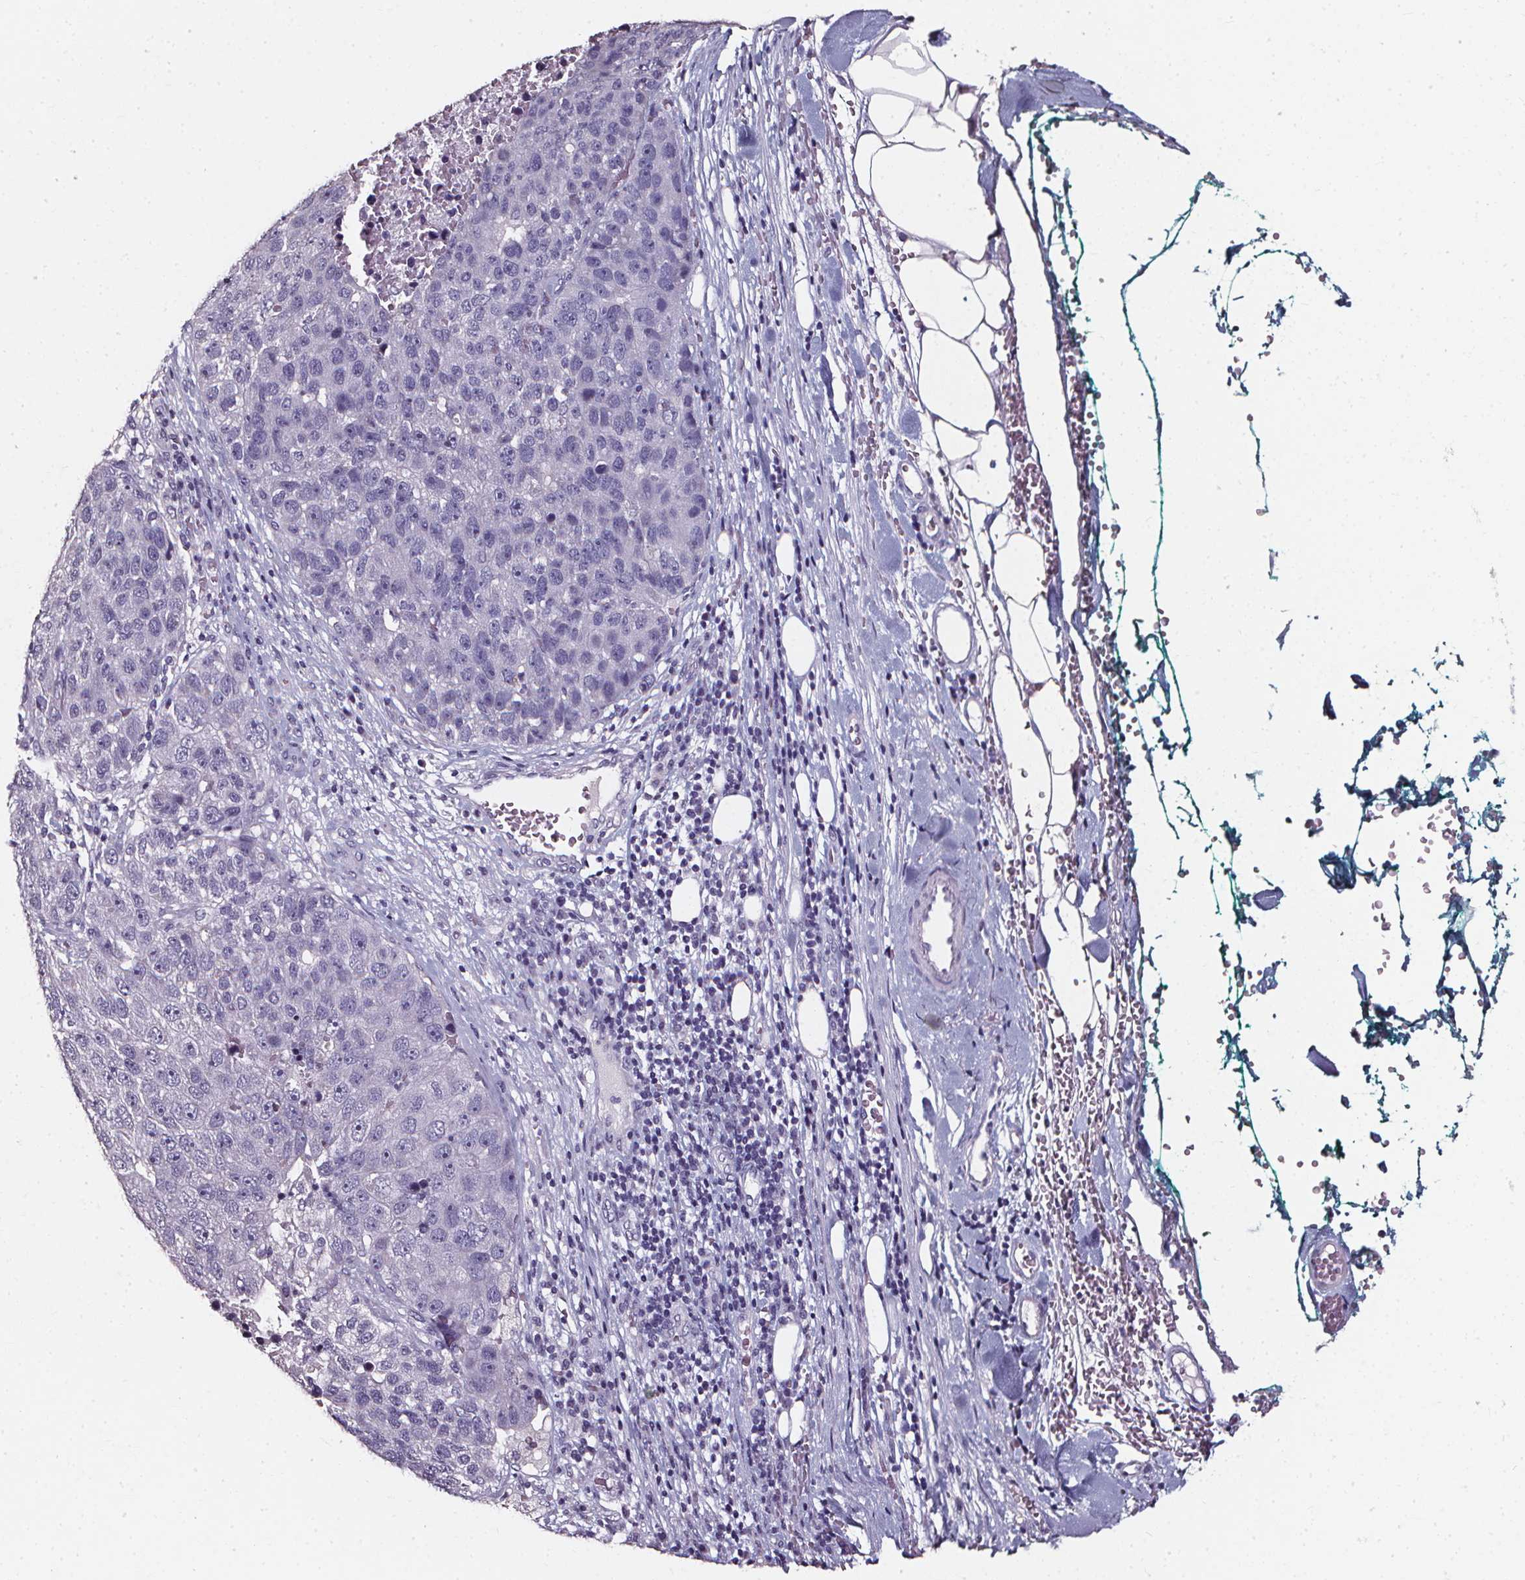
{"staining": {"intensity": "negative", "quantity": "none", "location": "none"}, "tissue": "pancreatic cancer", "cell_type": "Tumor cells", "image_type": "cancer", "snomed": [{"axis": "morphology", "description": "Adenocarcinoma, NOS"}, {"axis": "topography", "description": "Pancreas"}], "caption": "Histopathology image shows no significant protein staining in tumor cells of adenocarcinoma (pancreatic).", "gene": "DEFA5", "patient": {"sex": "female", "age": 61}}